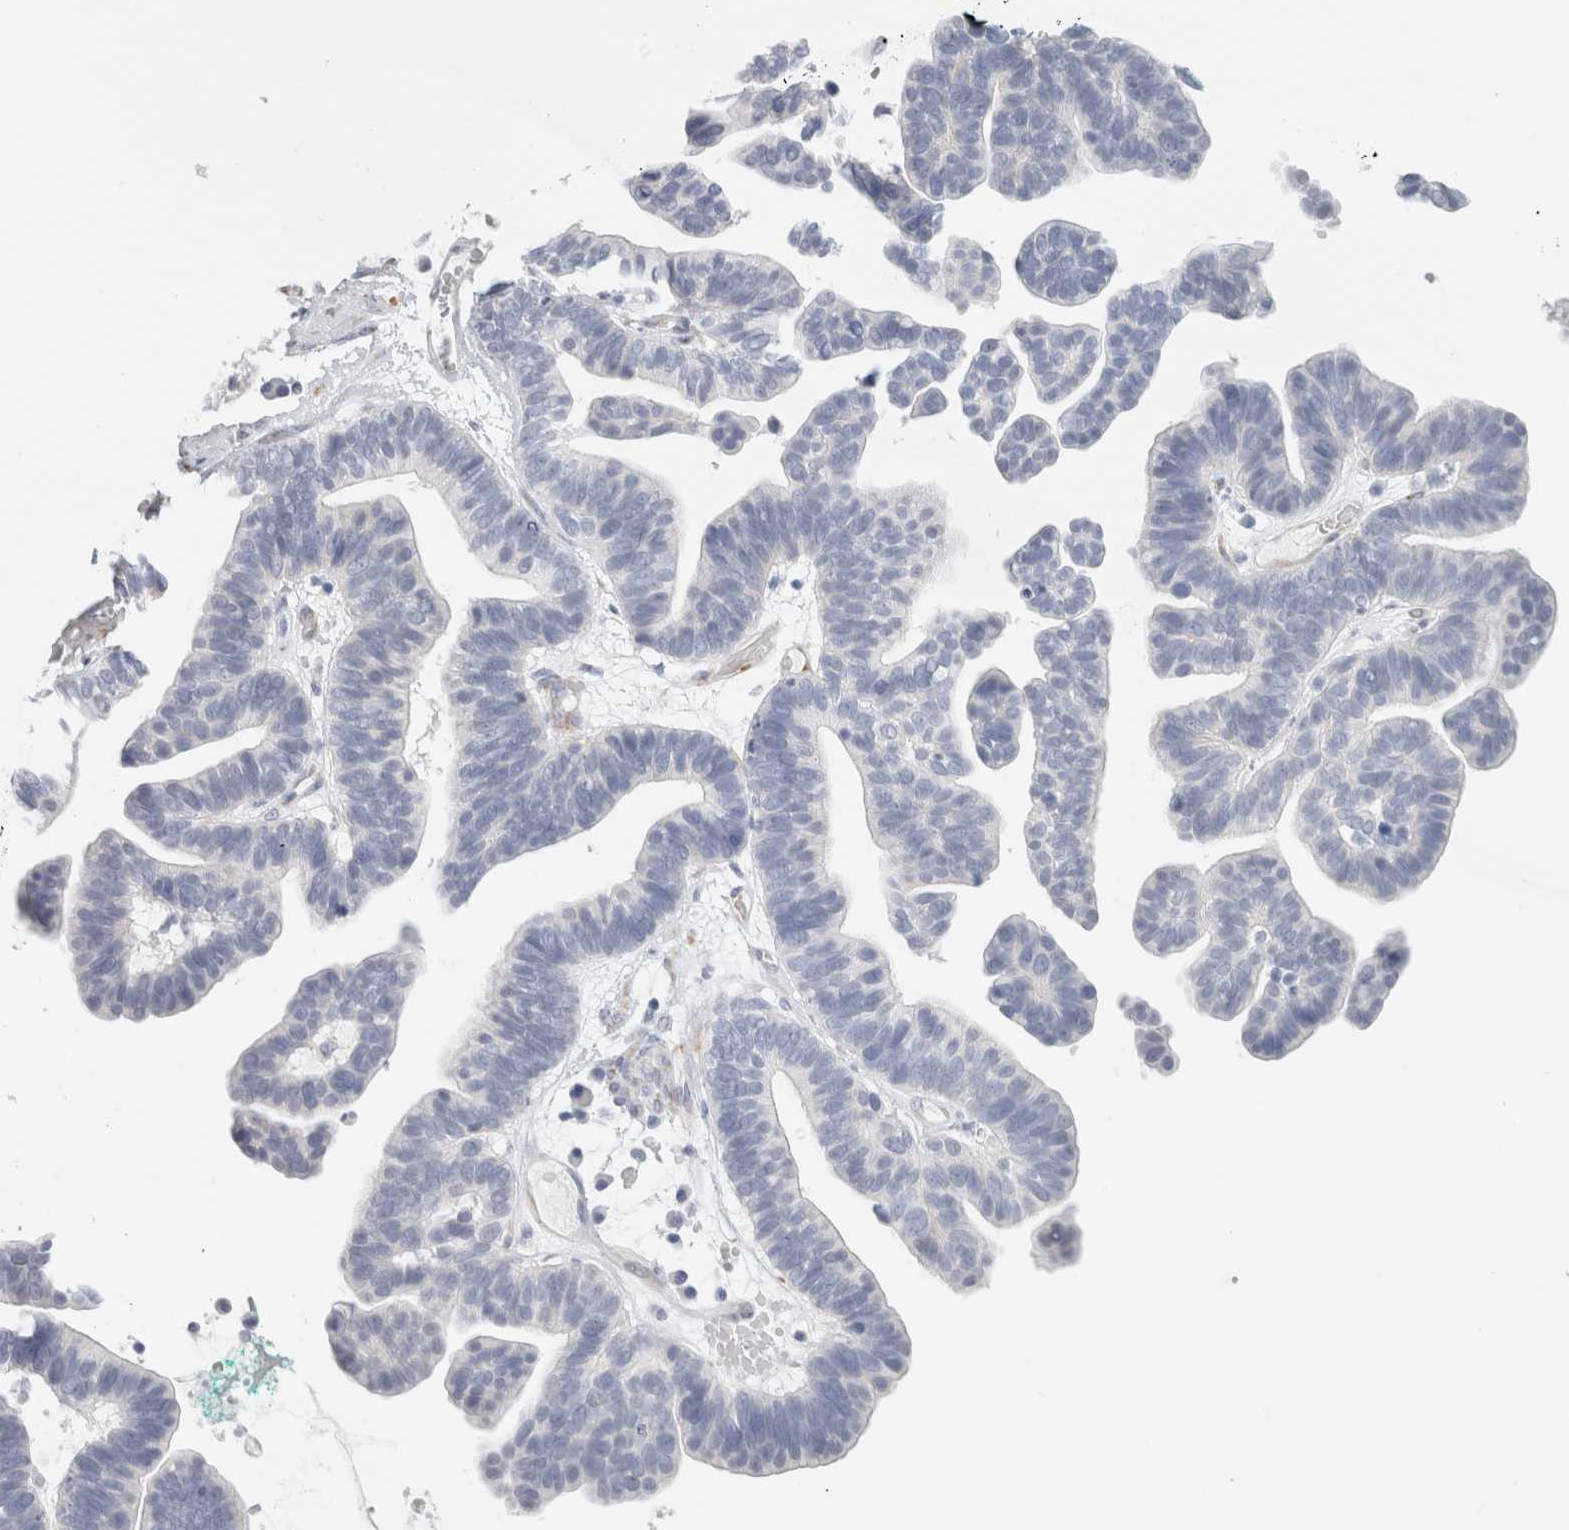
{"staining": {"intensity": "negative", "quantity": "none", "location": "none"}, "tissue": "ovarian cancer", "cell_type": "Tumor cells", "image_type": "cancer", "snomed": [{"axis": "morphology", "description": "Cystadenocarcinoma, serous, NOS"}, {"axis": "topography", "description": "Ovary"}], "caption": "Ovarian cancer was stained to show a protein in brown. There is no significant staining in tumor cells.", "gene": "RTN4", "patient": {"sex": "female", "age": 56}}